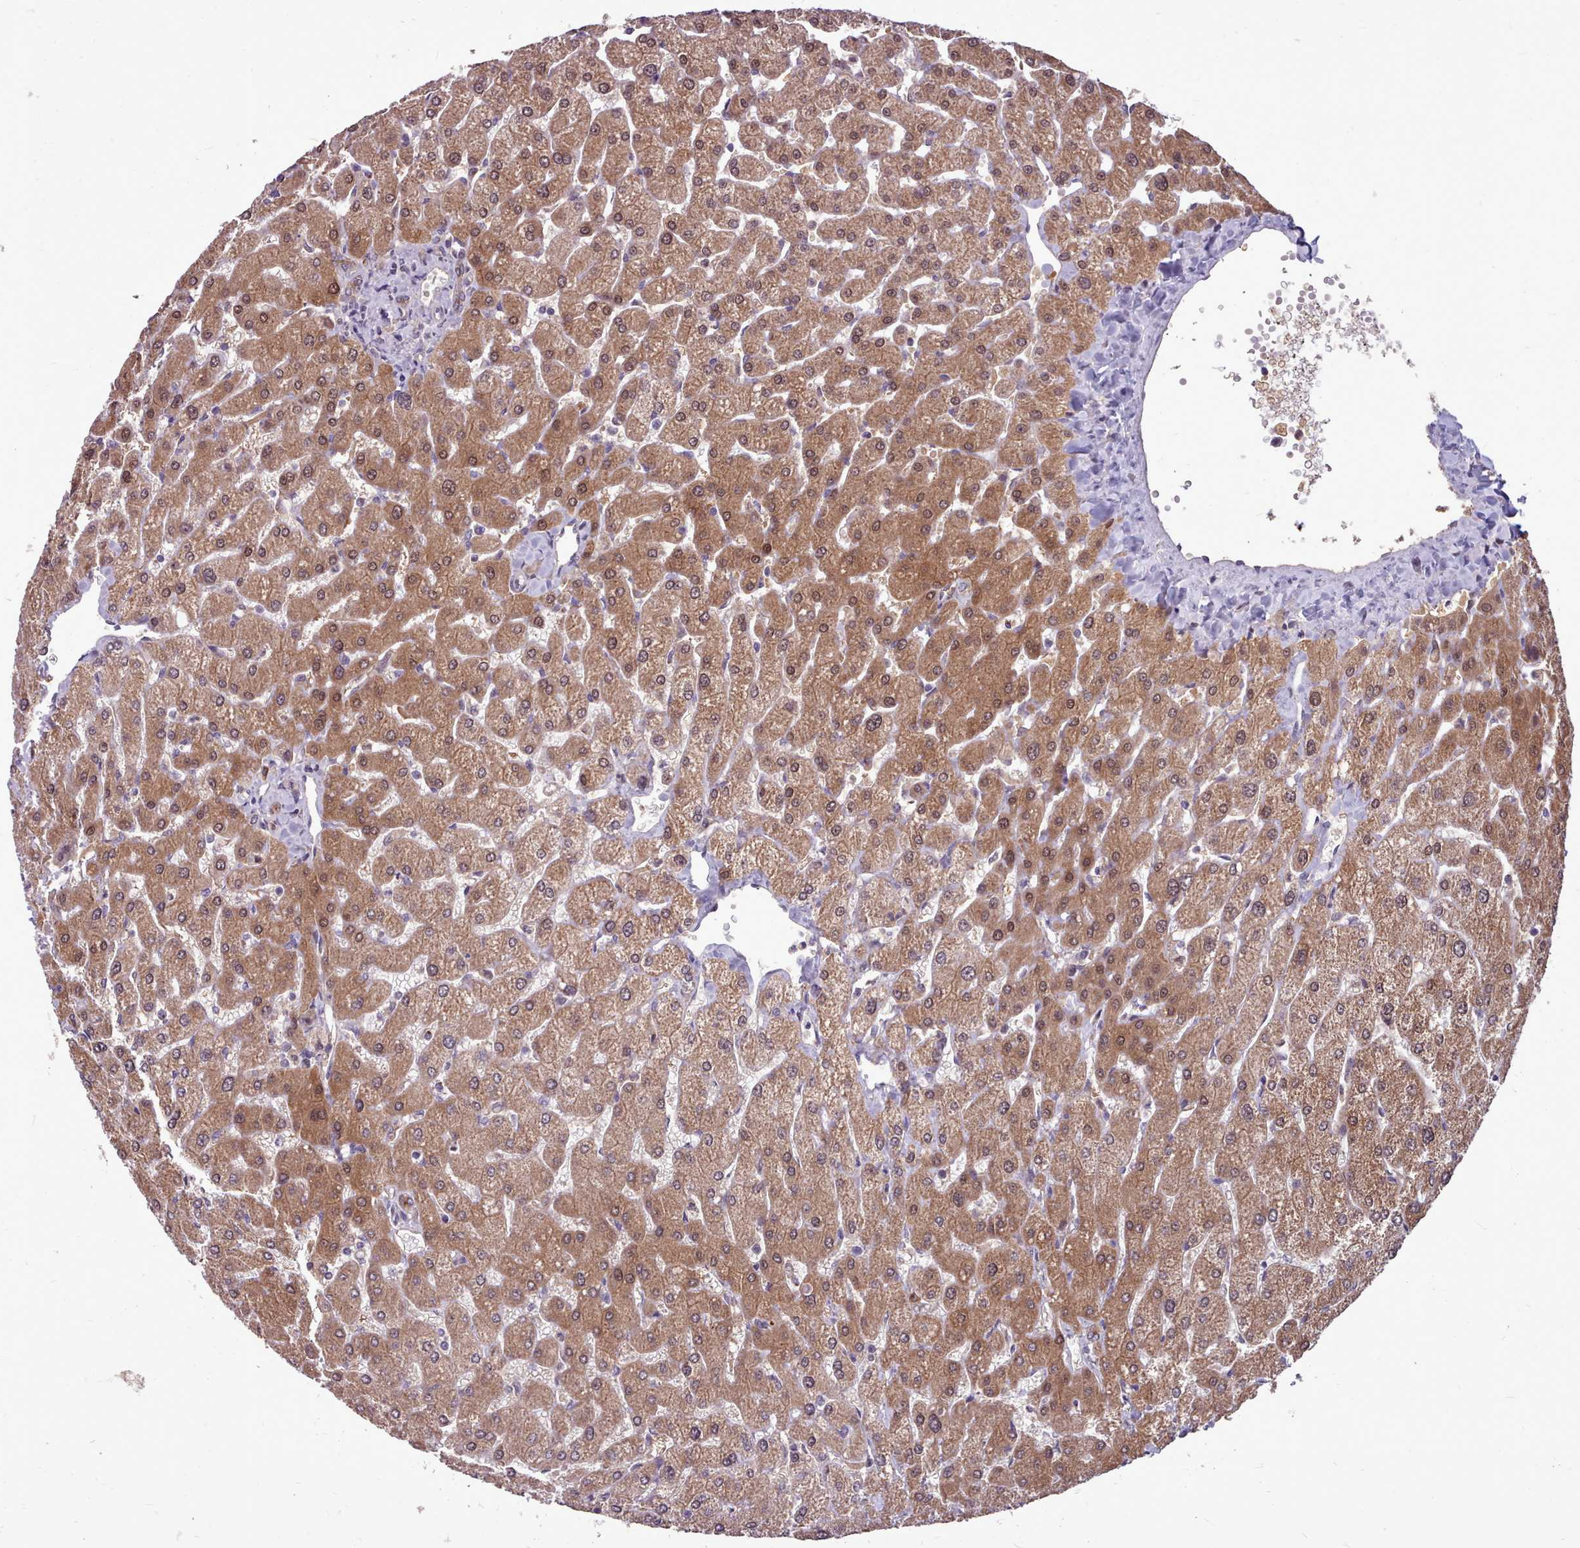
{"staining": {"intensity": "weak", "quantity": "25%-75%", "location": "cytoplasmic/membranous"}, "tissue": "liver", "cell_type": "Cholangiocytes", "image_type": "normal", "snomed": [{"axis": "morphology", "description": "Normal tissue, NOS"}, {"axis": "topography", "description": "Liver"}], "caption": "IHC histopathology image of unremarkable liver: human liver stained using immunohistochemistry displays low levels of weak protein expression localized specifically in the cytoplasmic/membranous of cholangiocytes, appearing as a cytoplasmic/membranous brown color.", "gene": "AHCY", "patient": {"sex": "male", "age": 55}}